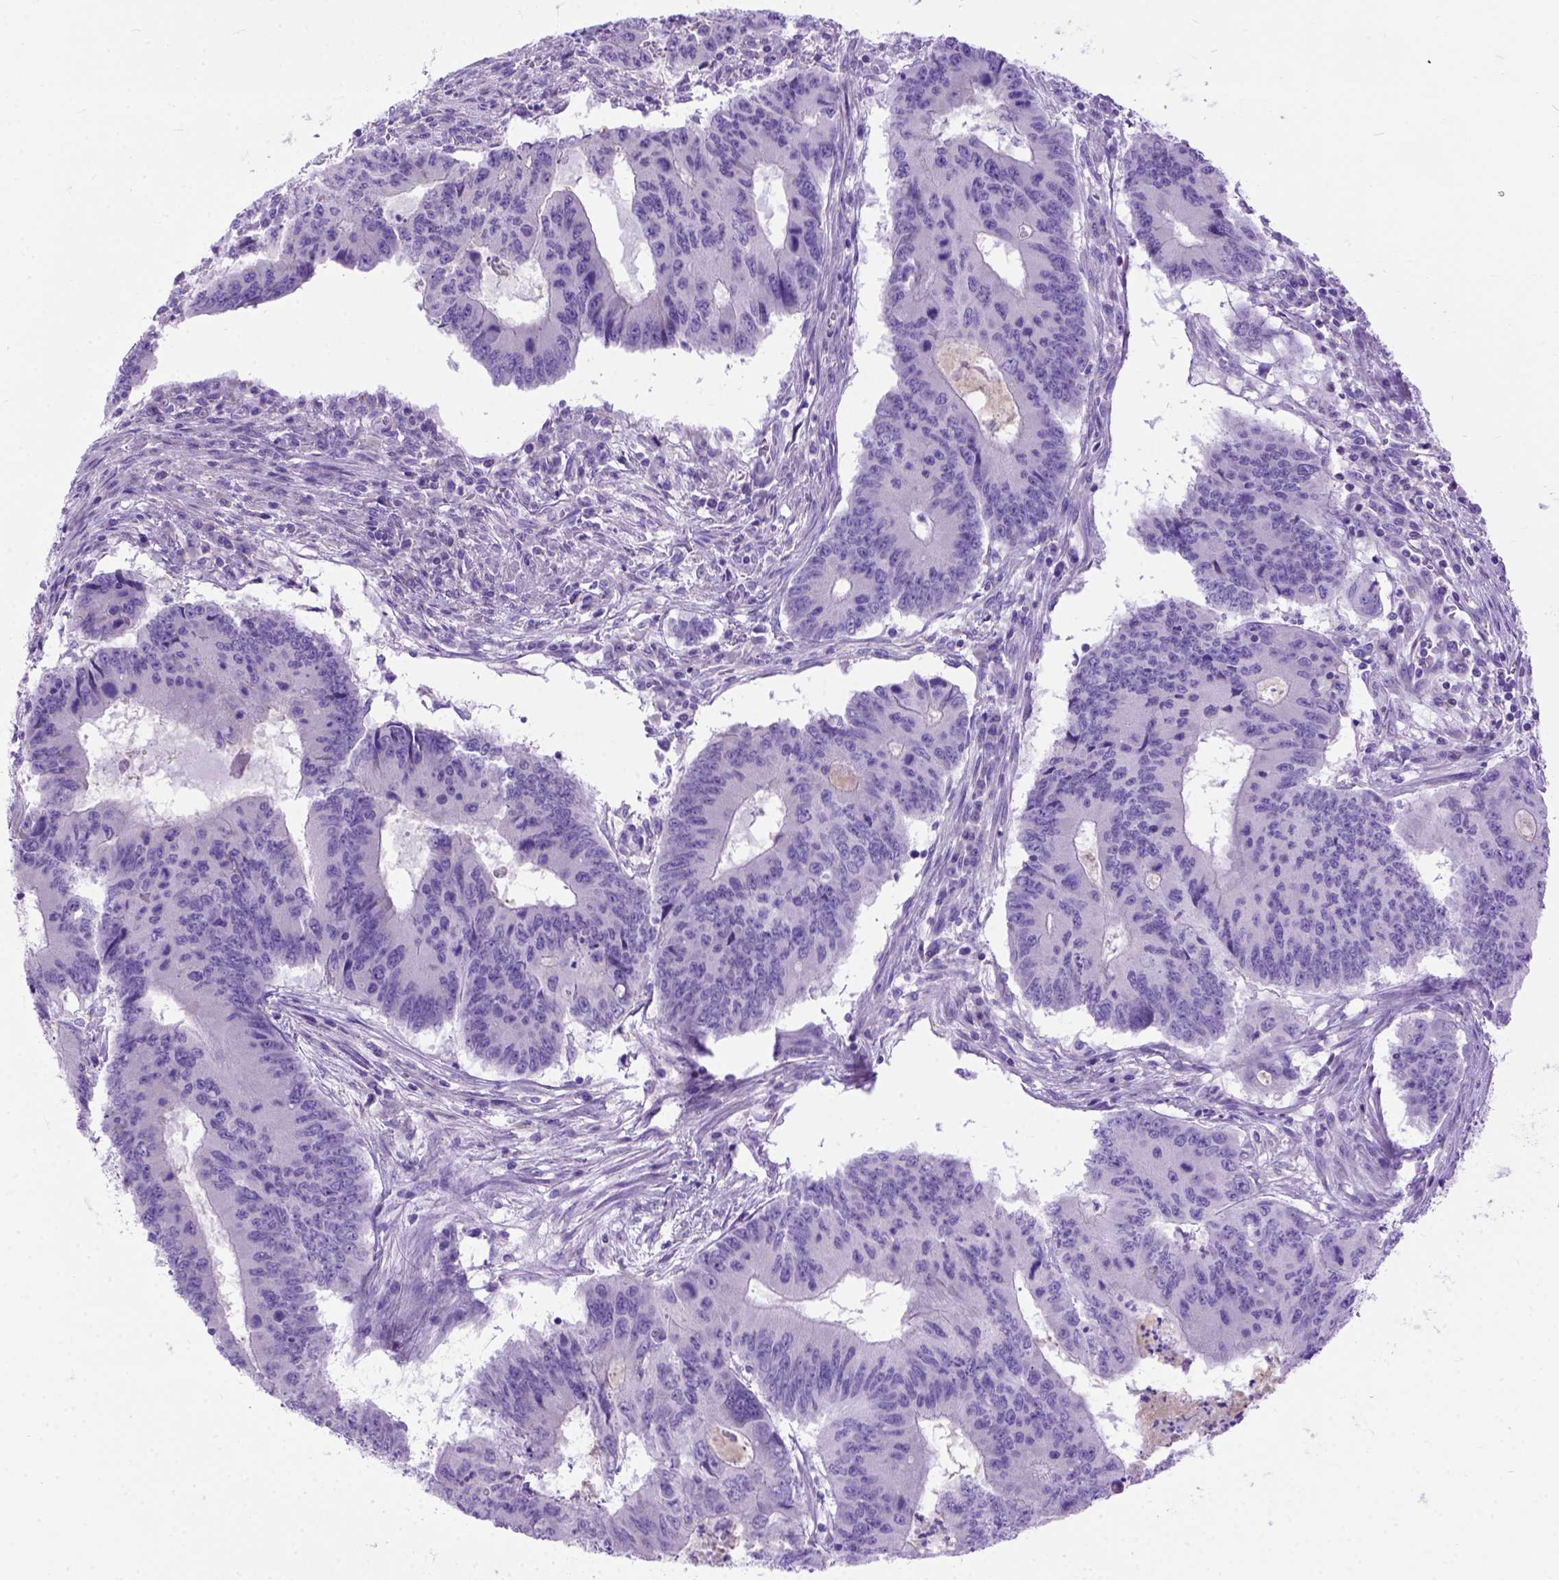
{"staining": {"intensity": "negative", "quantity": "none", "location": "none"}, "tissue": "colorectal cancer", "cell_type": "Tumor cells", "image_type": "cancer", "snomed": [{"axis": "morphology", "description": "Adenocarcinoma, NOS"}, {"axis": "topography", "description": "Colon"}], "caption": "Immunohistochemistry histopathology image of human adenocarcinoma (colorectal) stained for a protein (brown), which shows no expression in tumor cells.", "gene": "ODAD3", "patient": {"sex": "male", "age": 53}}